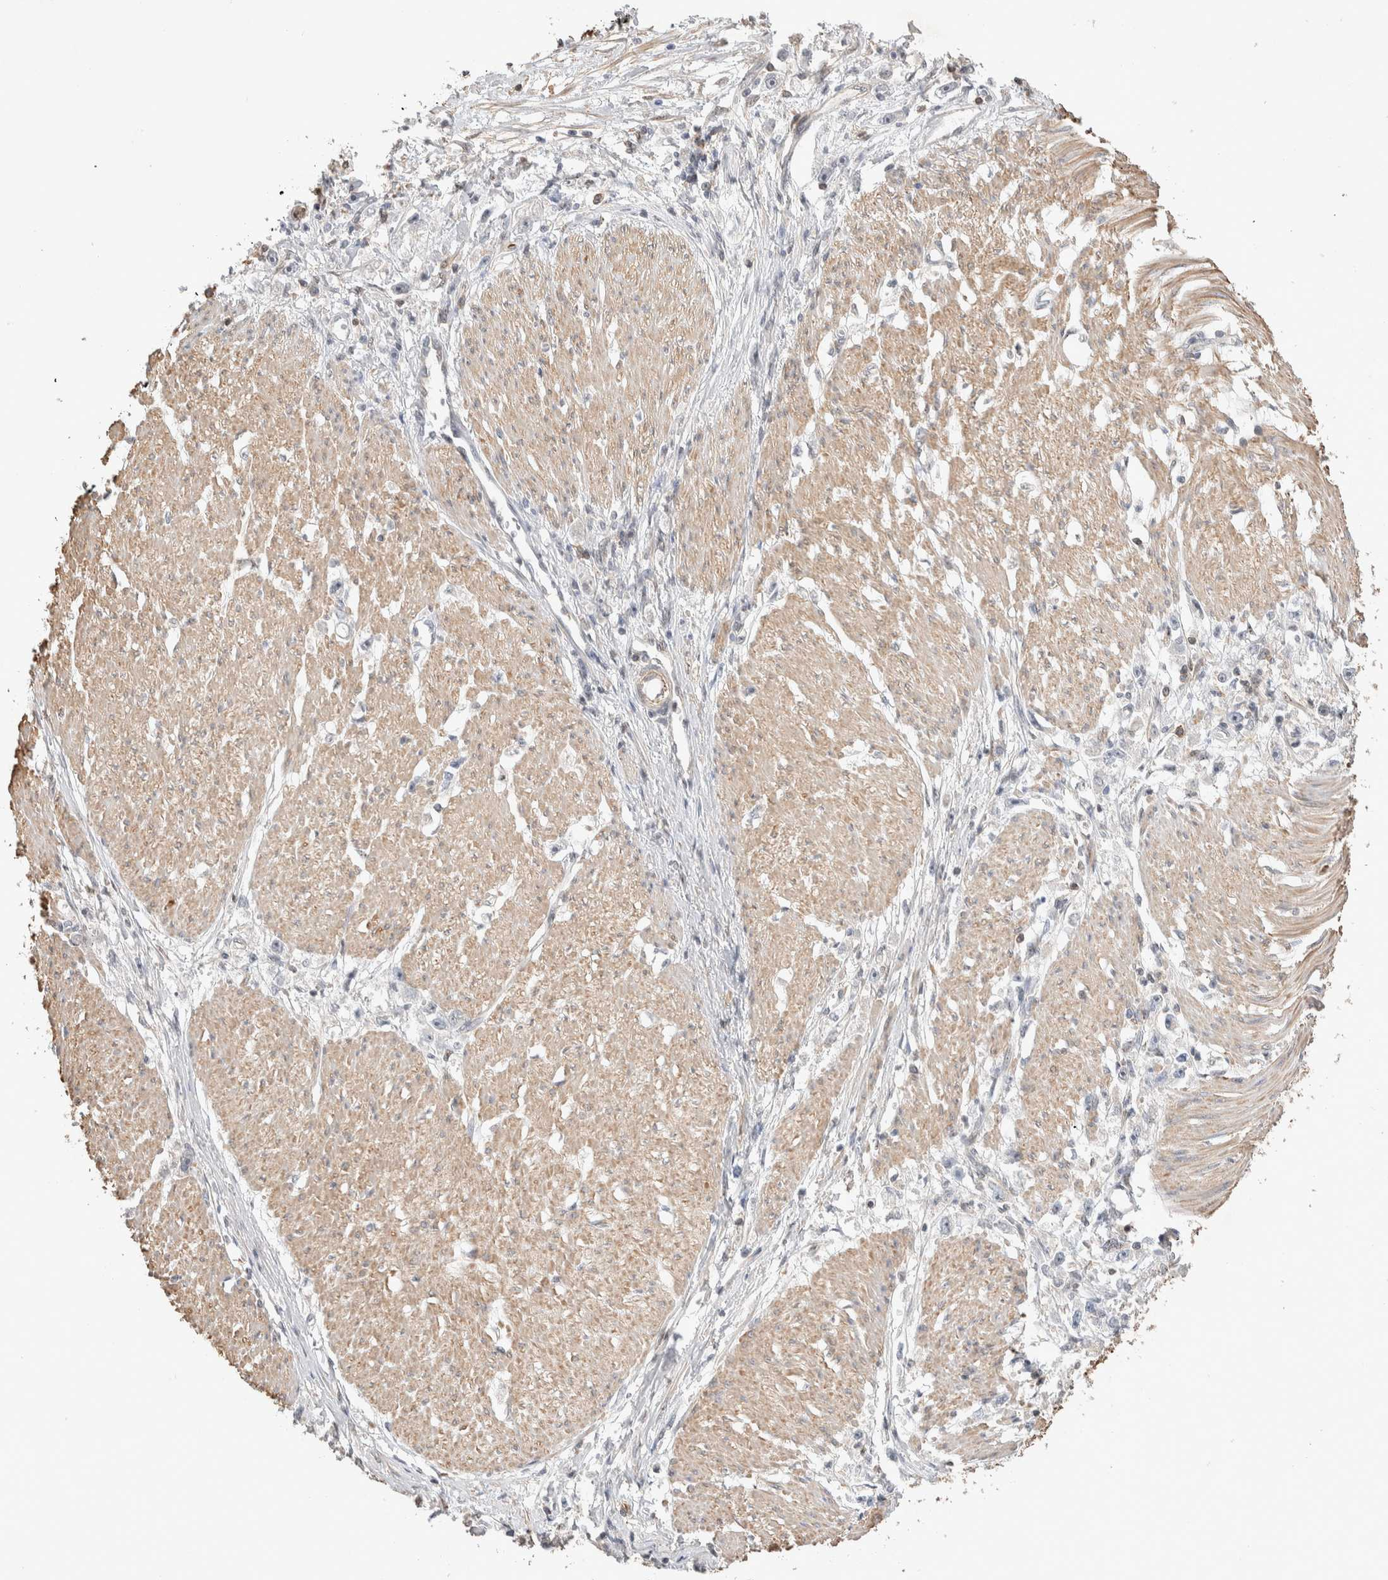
{"staining": {"intensity": "negative", "quantity": "none", "location": "none"}, "tissue": "stomach cancer", "cell_type": "Tumor cells", "image_type": "cancer", "snomed": [{"axis": "morphology", "description": "Adenocarcinoma, NOS"}, {"axis": "topography", "description": "Stomach"}], "caption": "An immunohistochemistry (IHC) histopathology image of stomach cancer (adenocarcinoma) is shown. There is no staining in tumor cells of stomach cancer (adenocarcinoma).", "gene": "ZNF704", "patient": {"sex": "female", "age": 59}}